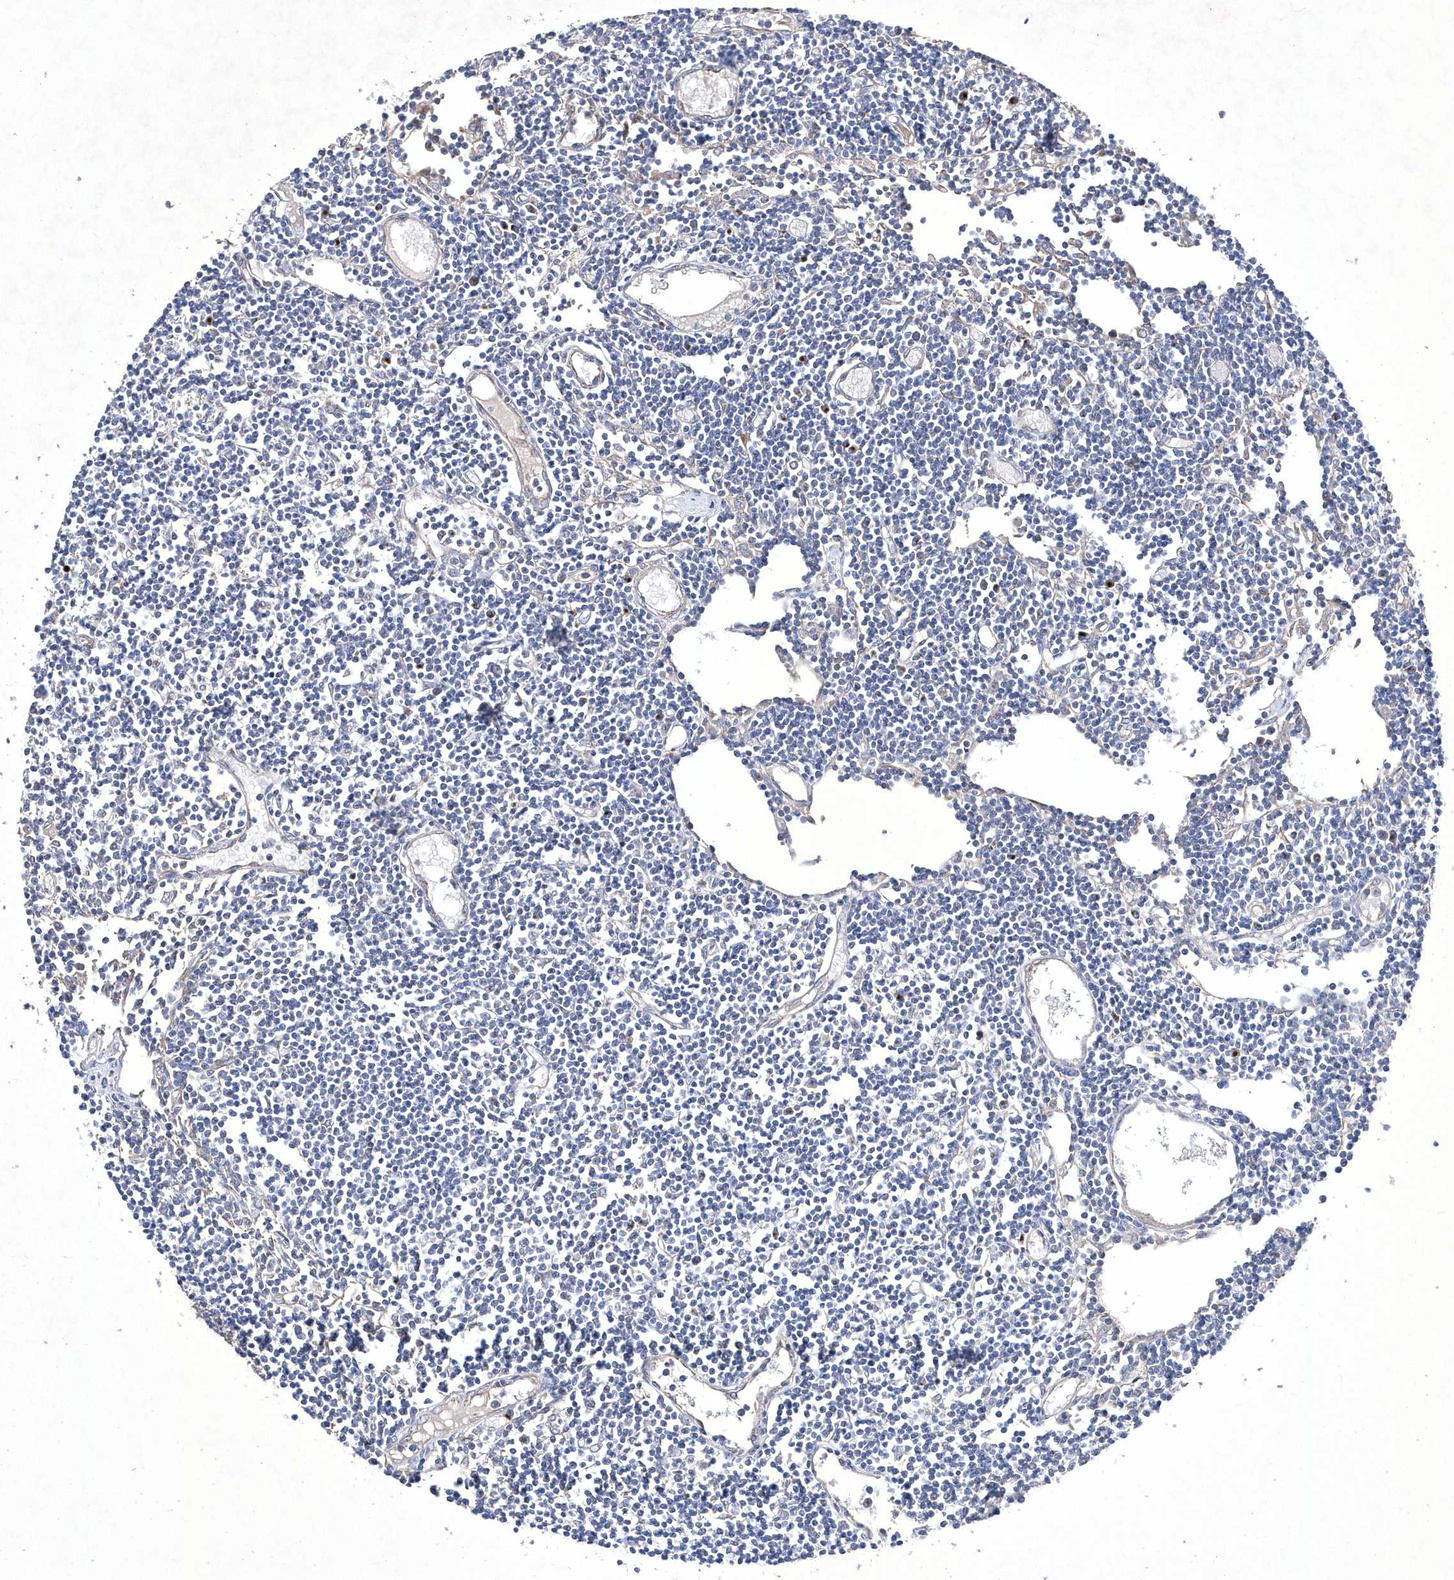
{"staining": {"intensity": "negative", "quantity": "none", "location": "none"}, "tissue": "lymph node", "cell_type": "Germinal center cells", "image_type": "normal", "snomed": [{"axis": "morphology", "description": "Normal tissue, NOS"}, {"axis": "topography", "description": "Lymph node"}], "caption": "High magnification brightfield microscopy of normal lymph node stained with DAB (3,3'-diaminobenzidine) (brown) and counterstained with hematoxylin (blue): germinal center cells show no significant expression.", "gene": "METTL8", "patient": {"sex": "female", "age": 11}}